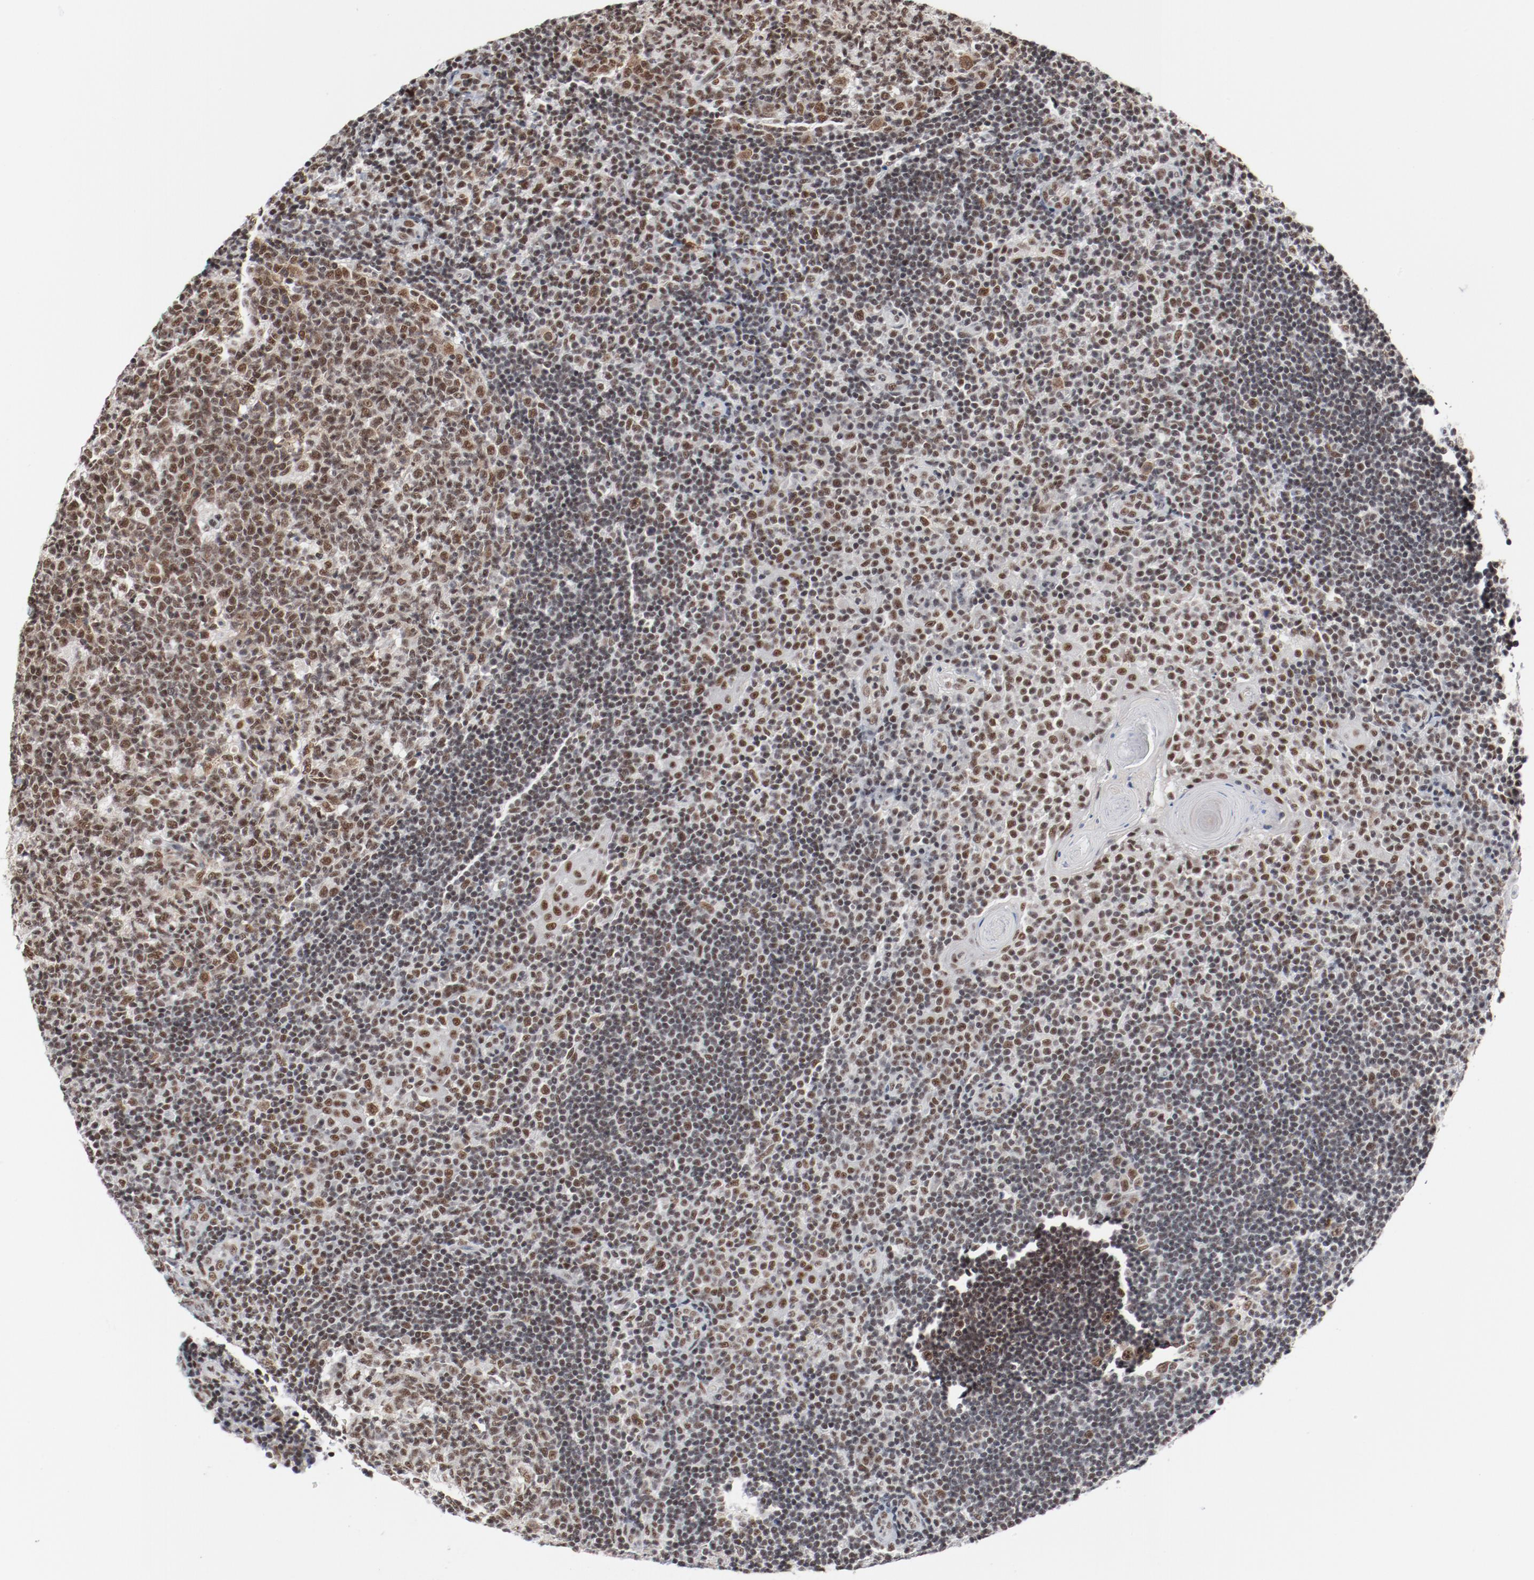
{"staining": {"intensity": "moderate", "quantity": ">75%", "location": "nuclear"}, "tissue": "tonsil", "cell_type": "Germinal center cells", "image_type": "normal", "snomed": [{"axis": "morphology", "description": "Normal tissue, NOS"}, {"axis": "topography", "description": "Tonsil"}], "caption": "Immunohistochemical staining of normal tonsil shows >75% levels of moderate nuclear protein positivity in approximately >75% of germinal center cells. The protein is shown in brown color, while the nuclei are stained blue.", "gene": "BUB3", "patient": {"sex": "female", "age": 40}}